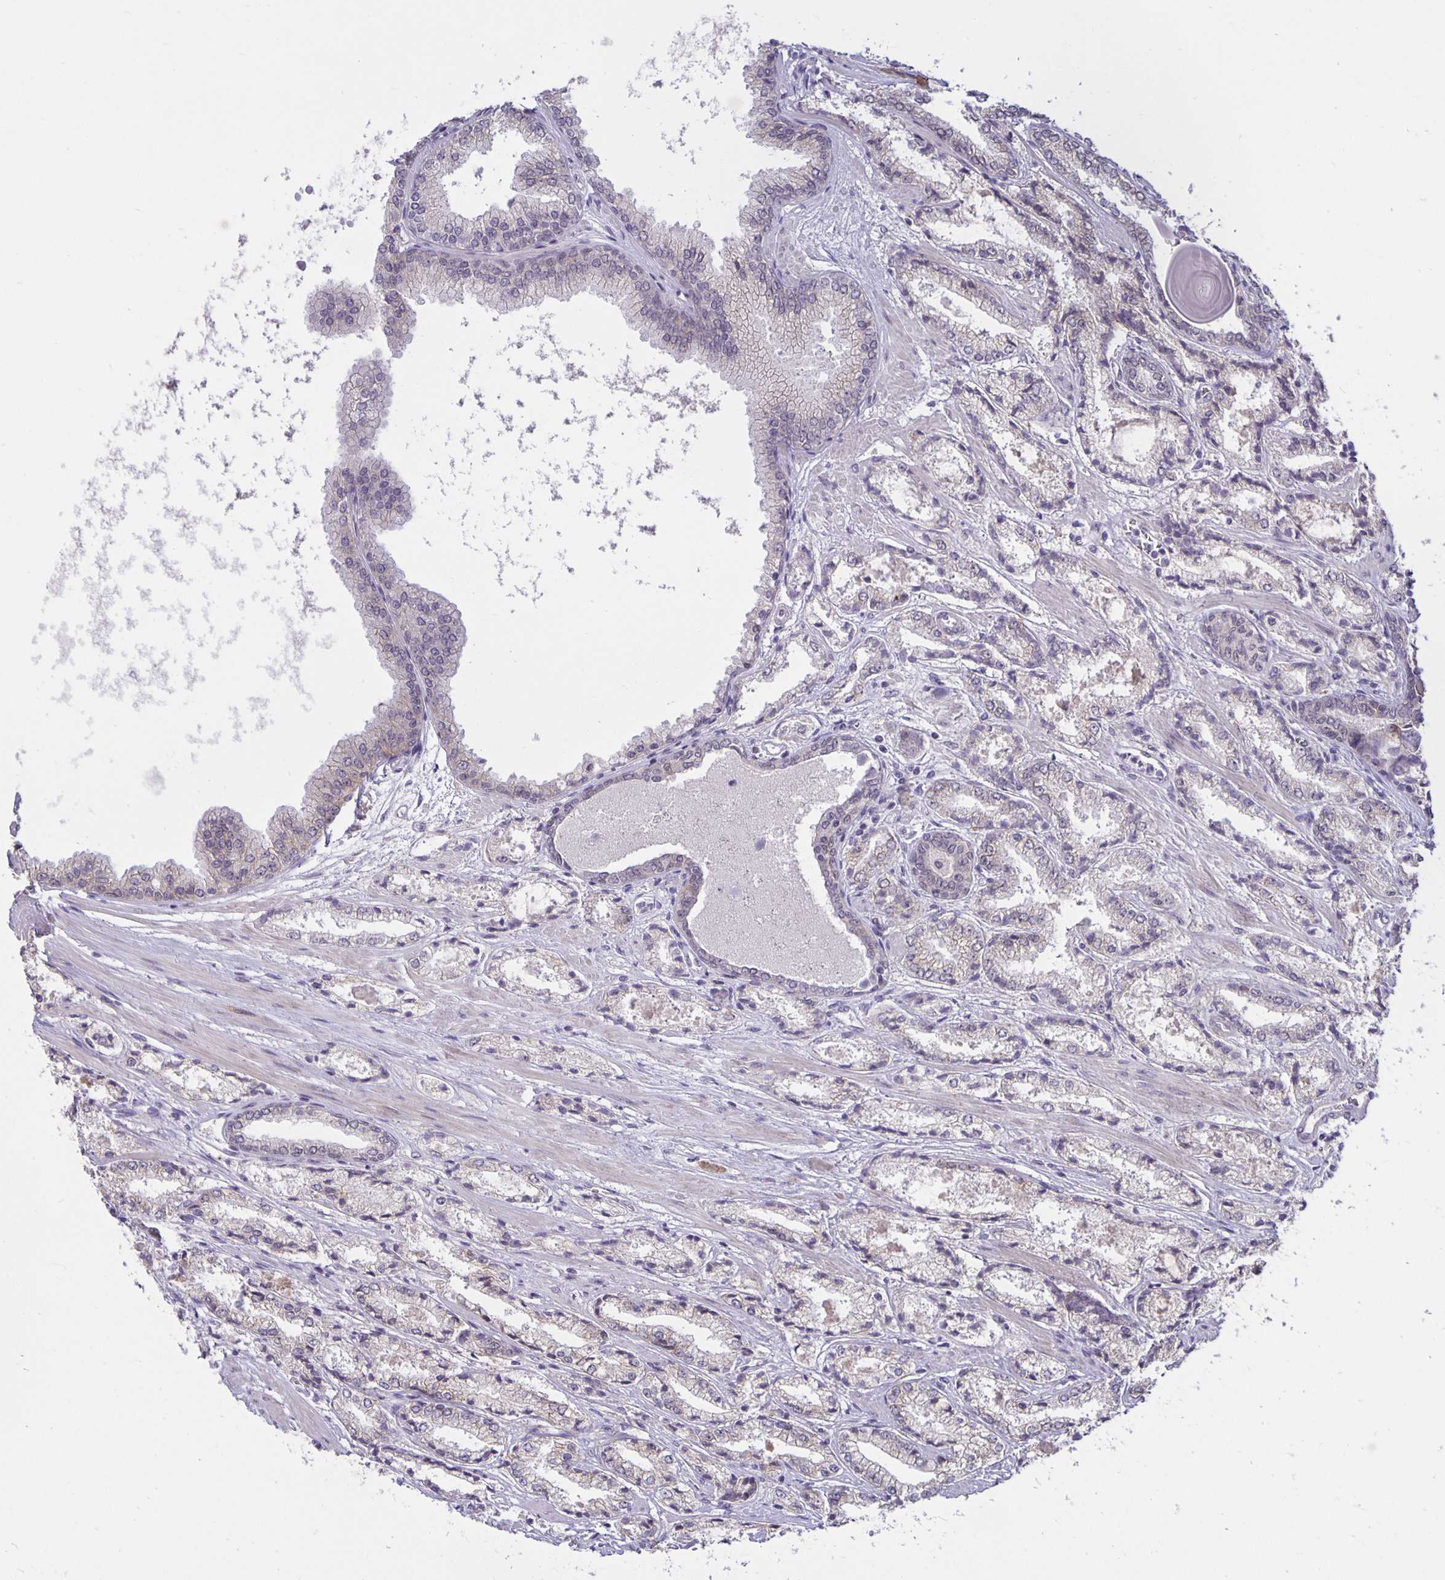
{"staining": {"intensity": "weak", "quantity": "<25%", "location": "cytoplasmic/membranous"}, "tissue": "prostate cancer", "cell_type": "Tumor cells", "image_type": "cancer", "snomed": [{"axis": "morphology", "description": "Adenocarcinoma, High grade"}, {"axis": "topography", "description": "Prostate"}], "caption": "High magnification brightfield microscopy of prostate adenocarcinoma (high-grade) stained with DAB (3,3'-diaminobenzidine) (brown) and counterstained with hematoxylin (blue): tumor cells show no significant positivity. The staining is performed using DAB brown chromogen with nuclei counter-stained in using hematoxylin.", "gene": "ARVCF", "patient": {"sex": "male", "age": 64}}